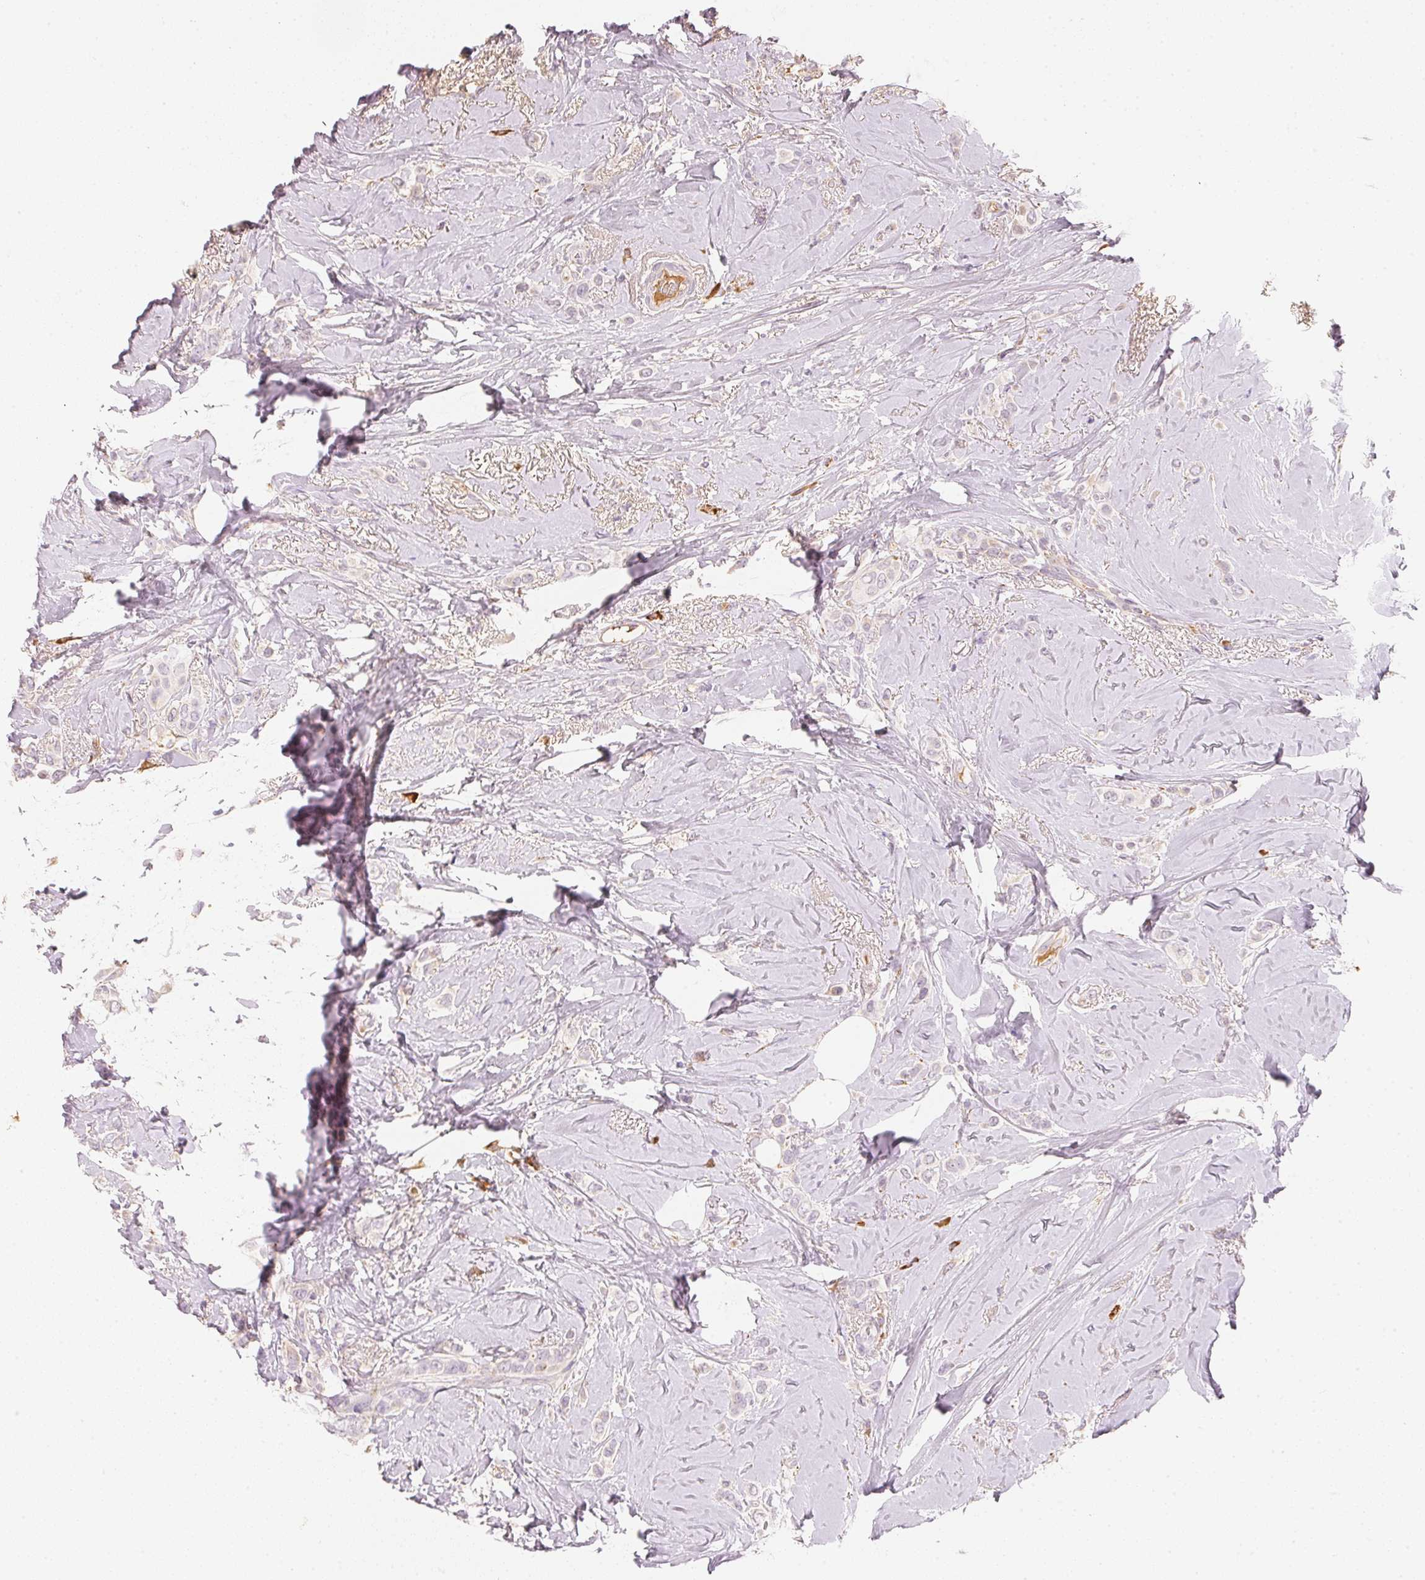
{"staining": {"intensity": "negative", "quantity": "none", "location": "none"}, "tissue": "breast cancer", "cell_type": "Tumor cells", "image_type": "cancer", "snomed": [{"axis": "morphology", "description": "Lobular carcinoma"}, {"axis": "topography", "description": "Breast"}], "caption": "The micrograph shows no significant staining in tumor cells of lobular carcinoma (breast).", "gene": "RMDN2", "patient": {"sex": "female", "age": 66}}